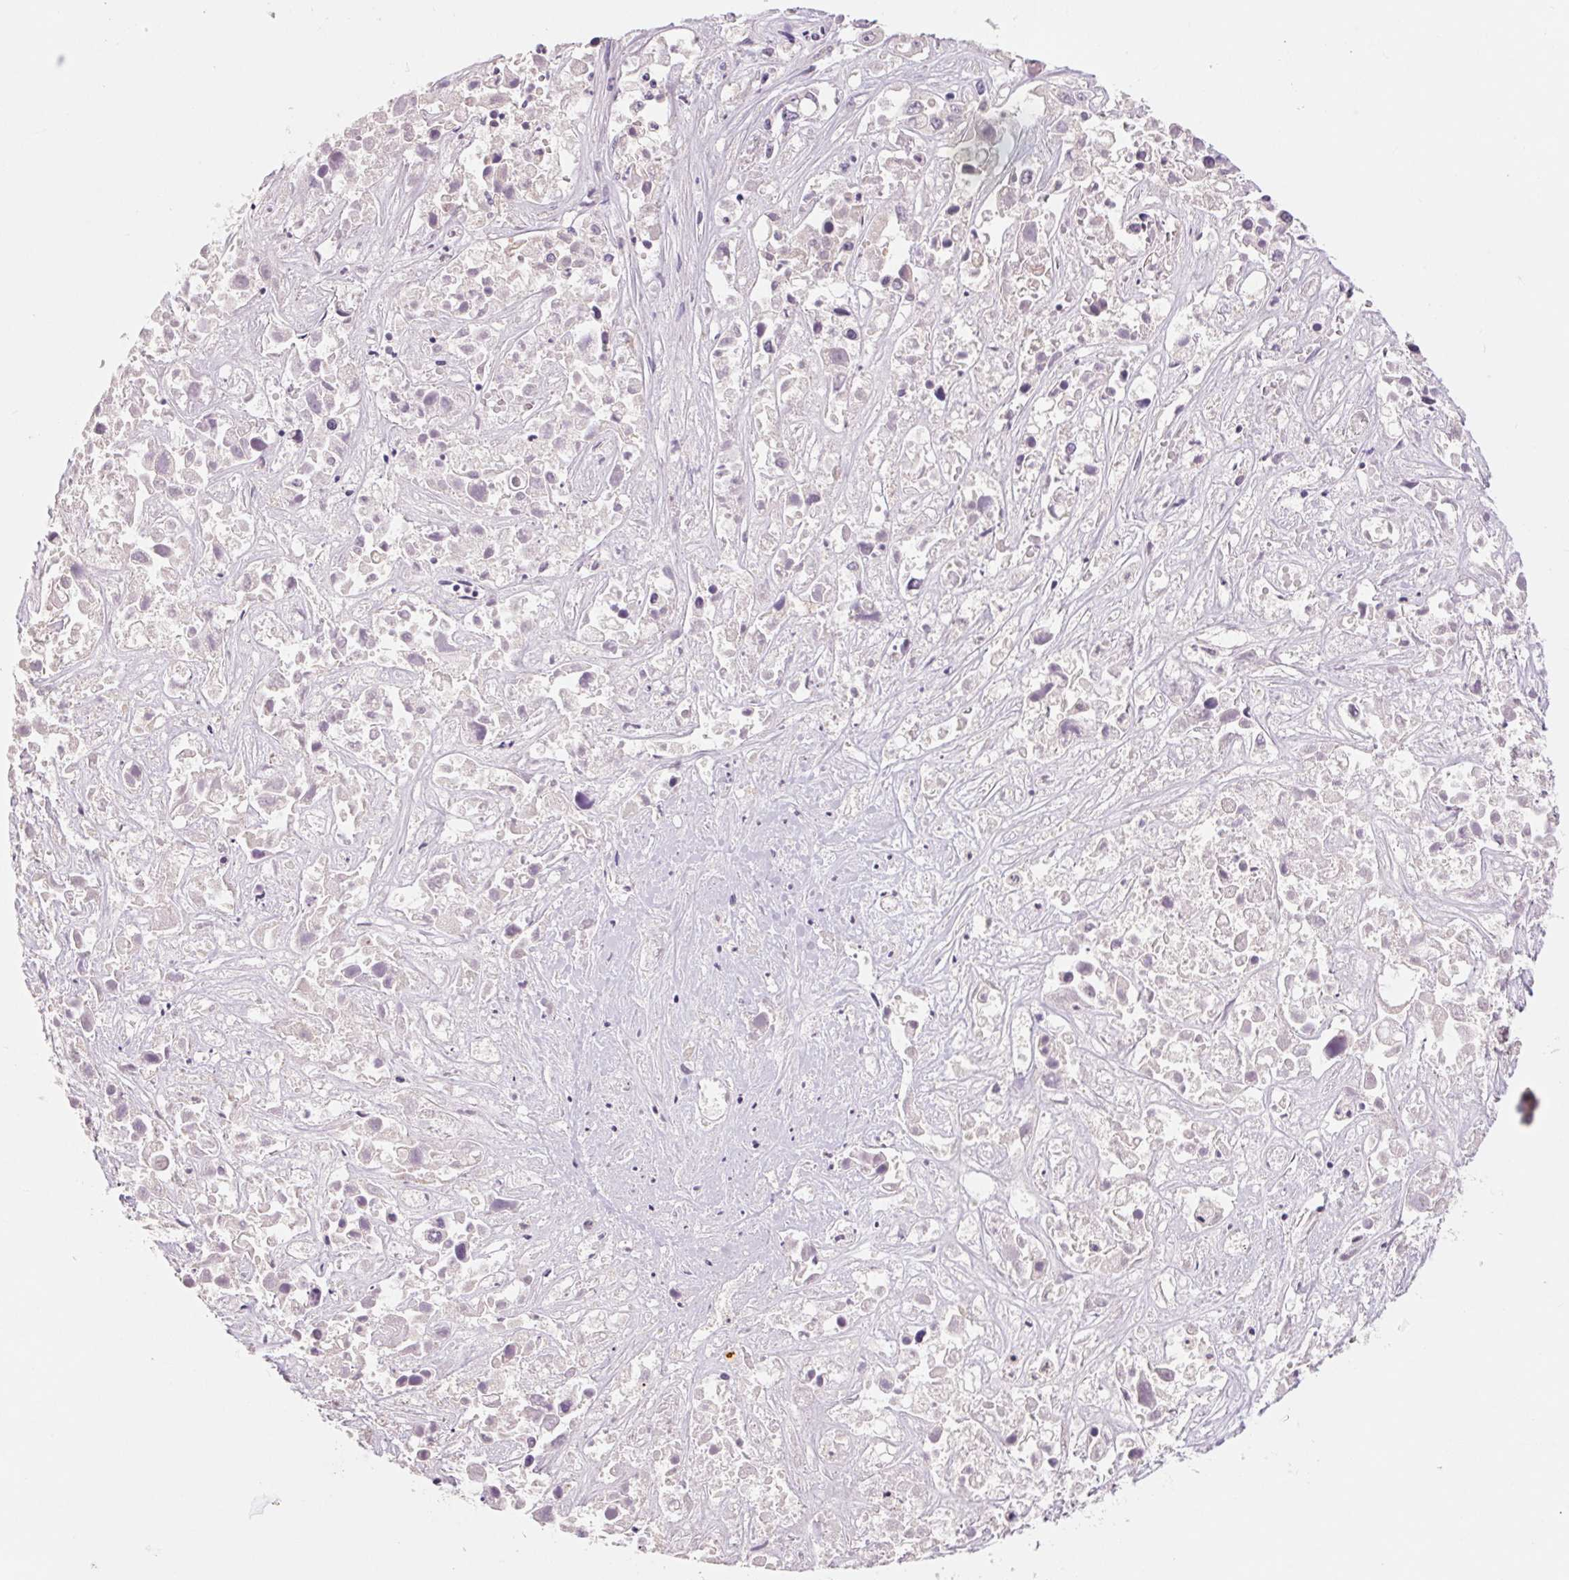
{"staining": {"intensity": "negative", "quantity": "none", "location": "none"}, "tissue": "liver cancer", "cell_type": "Tumor cells", "image_type": "cancer", "snomed": [{"axis": "morphology", "description": "Cholangiocarcinoma"}, {"axis": "topography", "description": "Liver"}], "caption": "This photomicrograph is of liver cholangiocarcinoma stained with immunohistochemistry to label a protein in brown with the nuclei are counter-stained blue. There is no staining in tumor cells.", "gene": "COX6A1", "patient": {"sex": "male", "age": 81}}